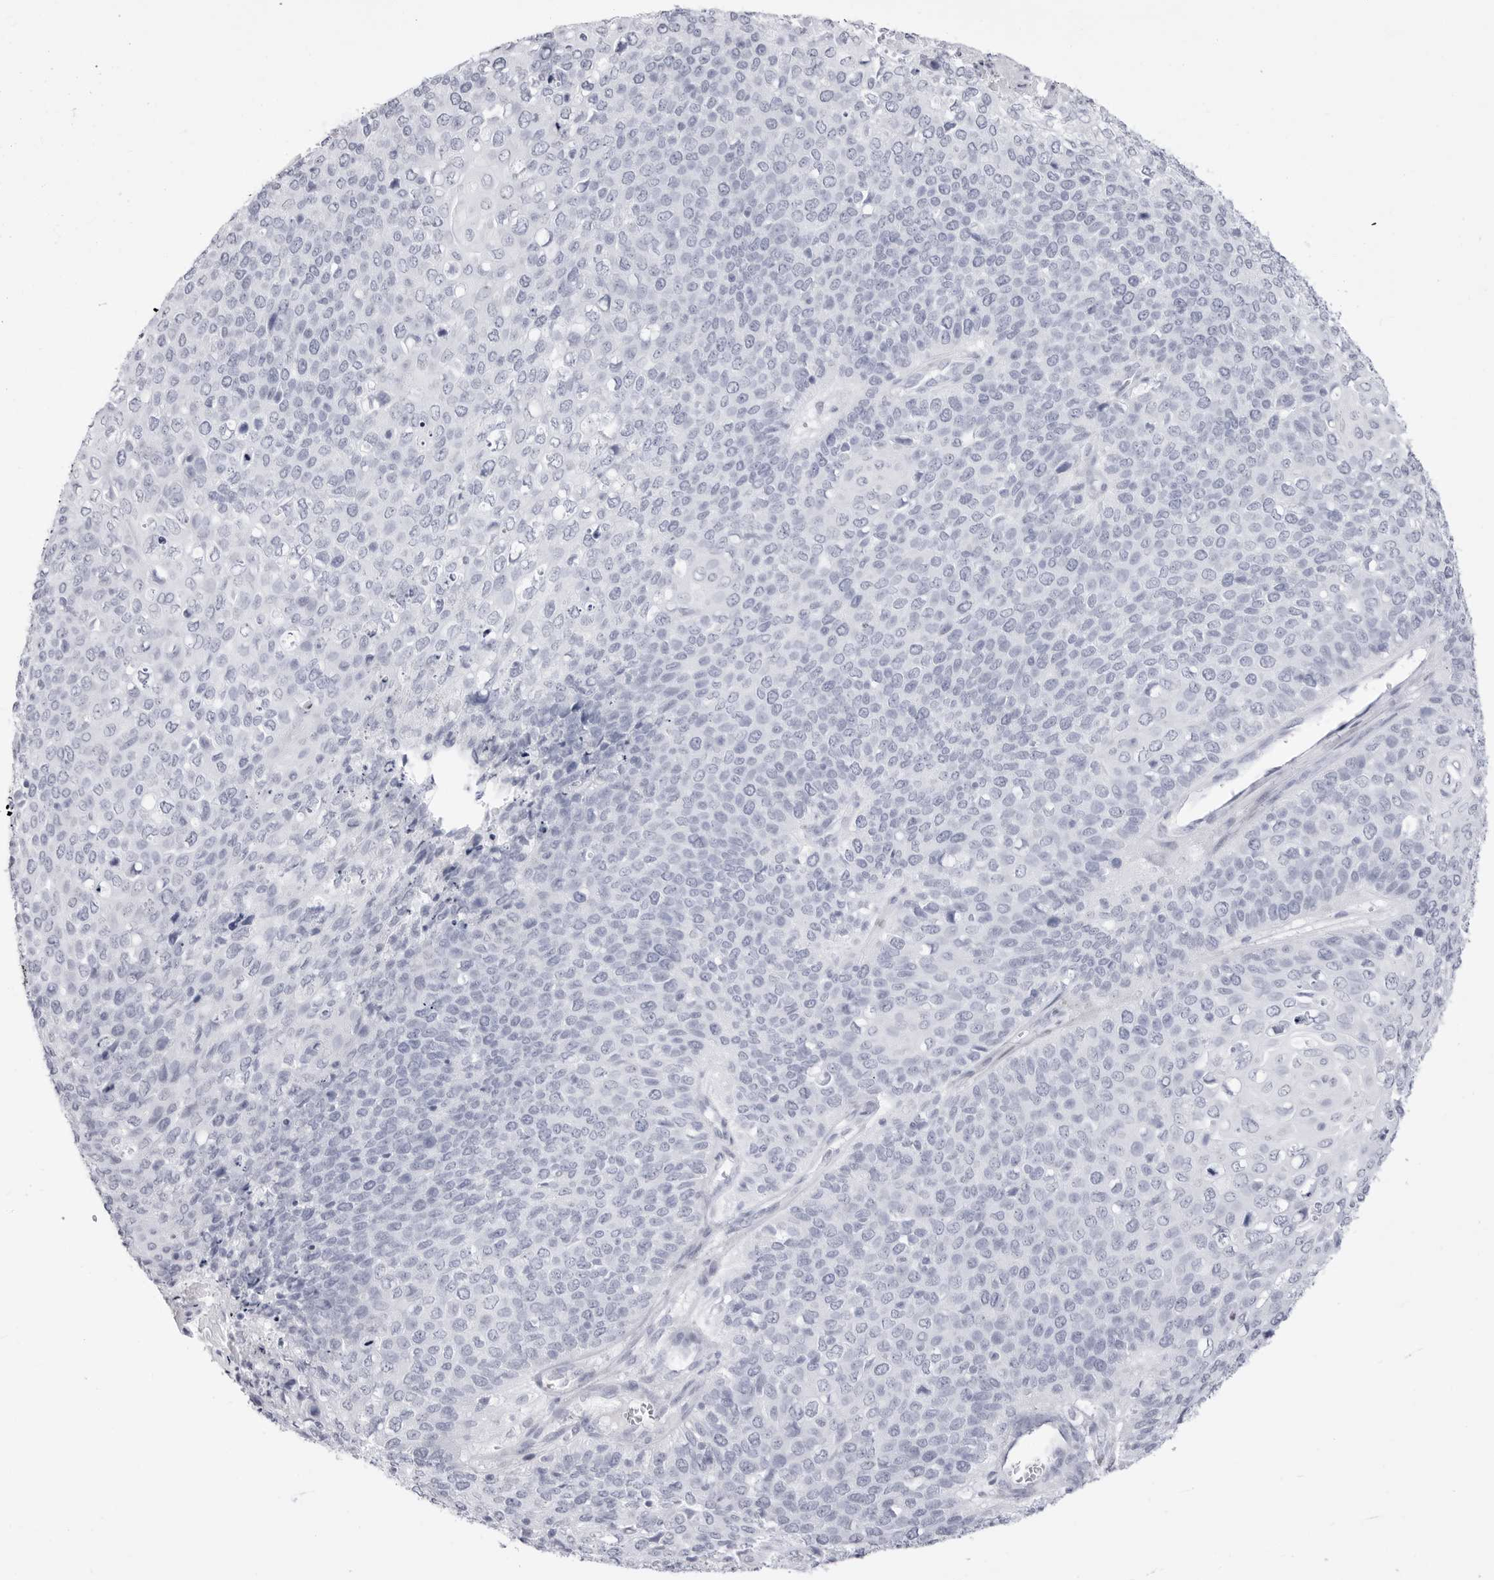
{"staining": {"intensity": "negative", "quantity": "none", "location": "none"}, "tissue": "cervical cancer", "cell_type": "Tumor cells", "image_type": "cancer", "snomed": [{"axis": "morphology", "description": "Squamous cell carcinoma, NOS"}, {"axis": "topography", "description": "Cervix"}], "caption": "This is an immunohistochemistry micrograph of human cervical cancer. There is no staining in tumor cells.", "gene": "TSSK1B", "patient": {"sex": "female", "age": 39}}